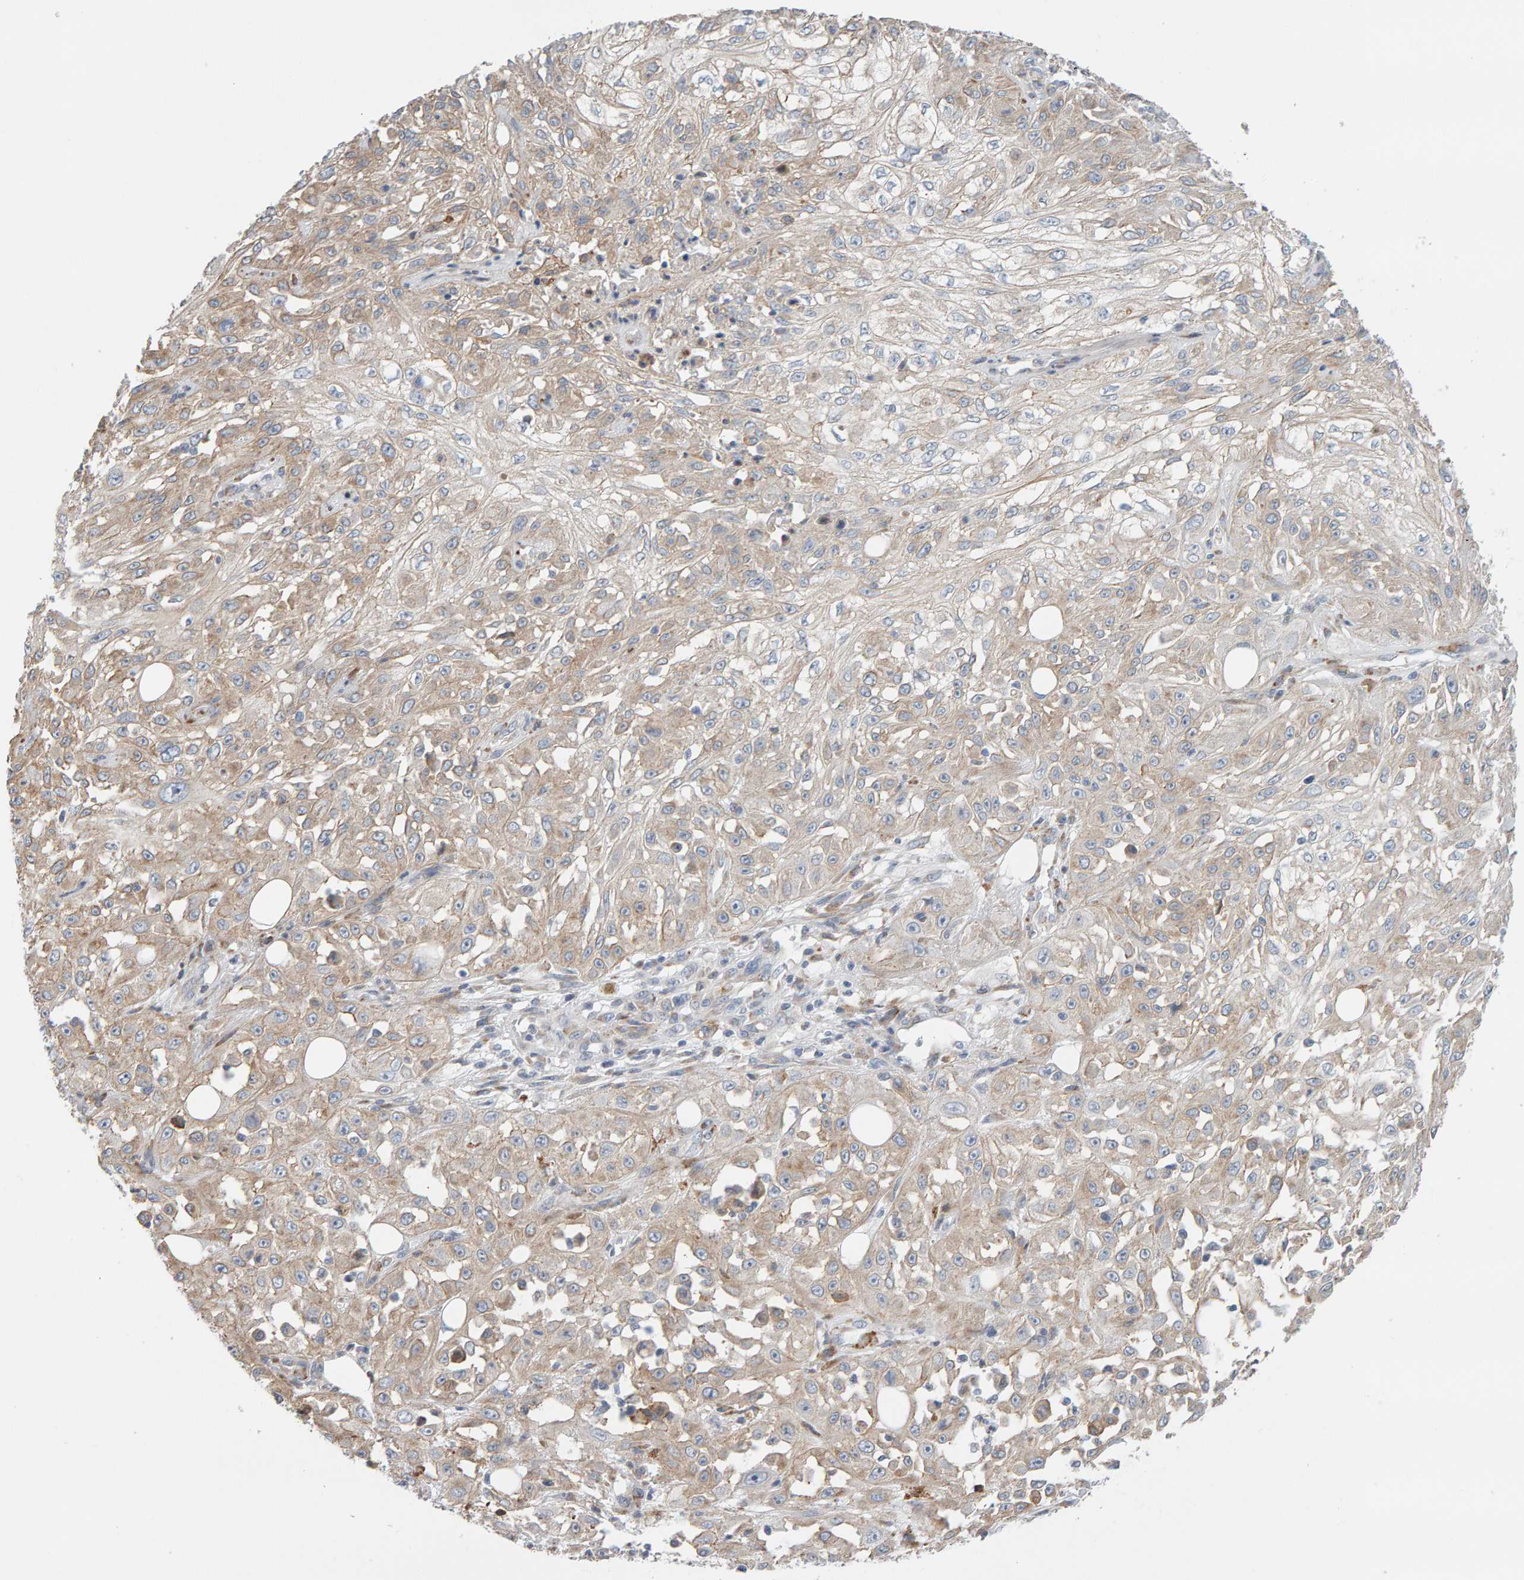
{"staining": {"intensity": "weak", "quantity": ">75%", "location": "cytoplasmic/membranous"}, "tissue": "skin cancer", "cell_type": "Tumor cells", "image_type": "cancer", "snomed": [{"axis": "morphology", "description": "Squamous cell carcinoma, NOS"}, {"axis": "morphology", "description": "Squamous cell carcinoma, metastatic, NOS"}, {"axis": "topography", "description": "Skin"}, {"axis": "topography", "description": "Lymph node"}], "caption": "Squamous cell carcinoma (skin) stained for a protein (brown) reveals weak cytoplasmic/membranous positive staining in about >75% of tumor cells.", "gene": "ENGASE", "patient": {"sex": "male", "age": 75}}